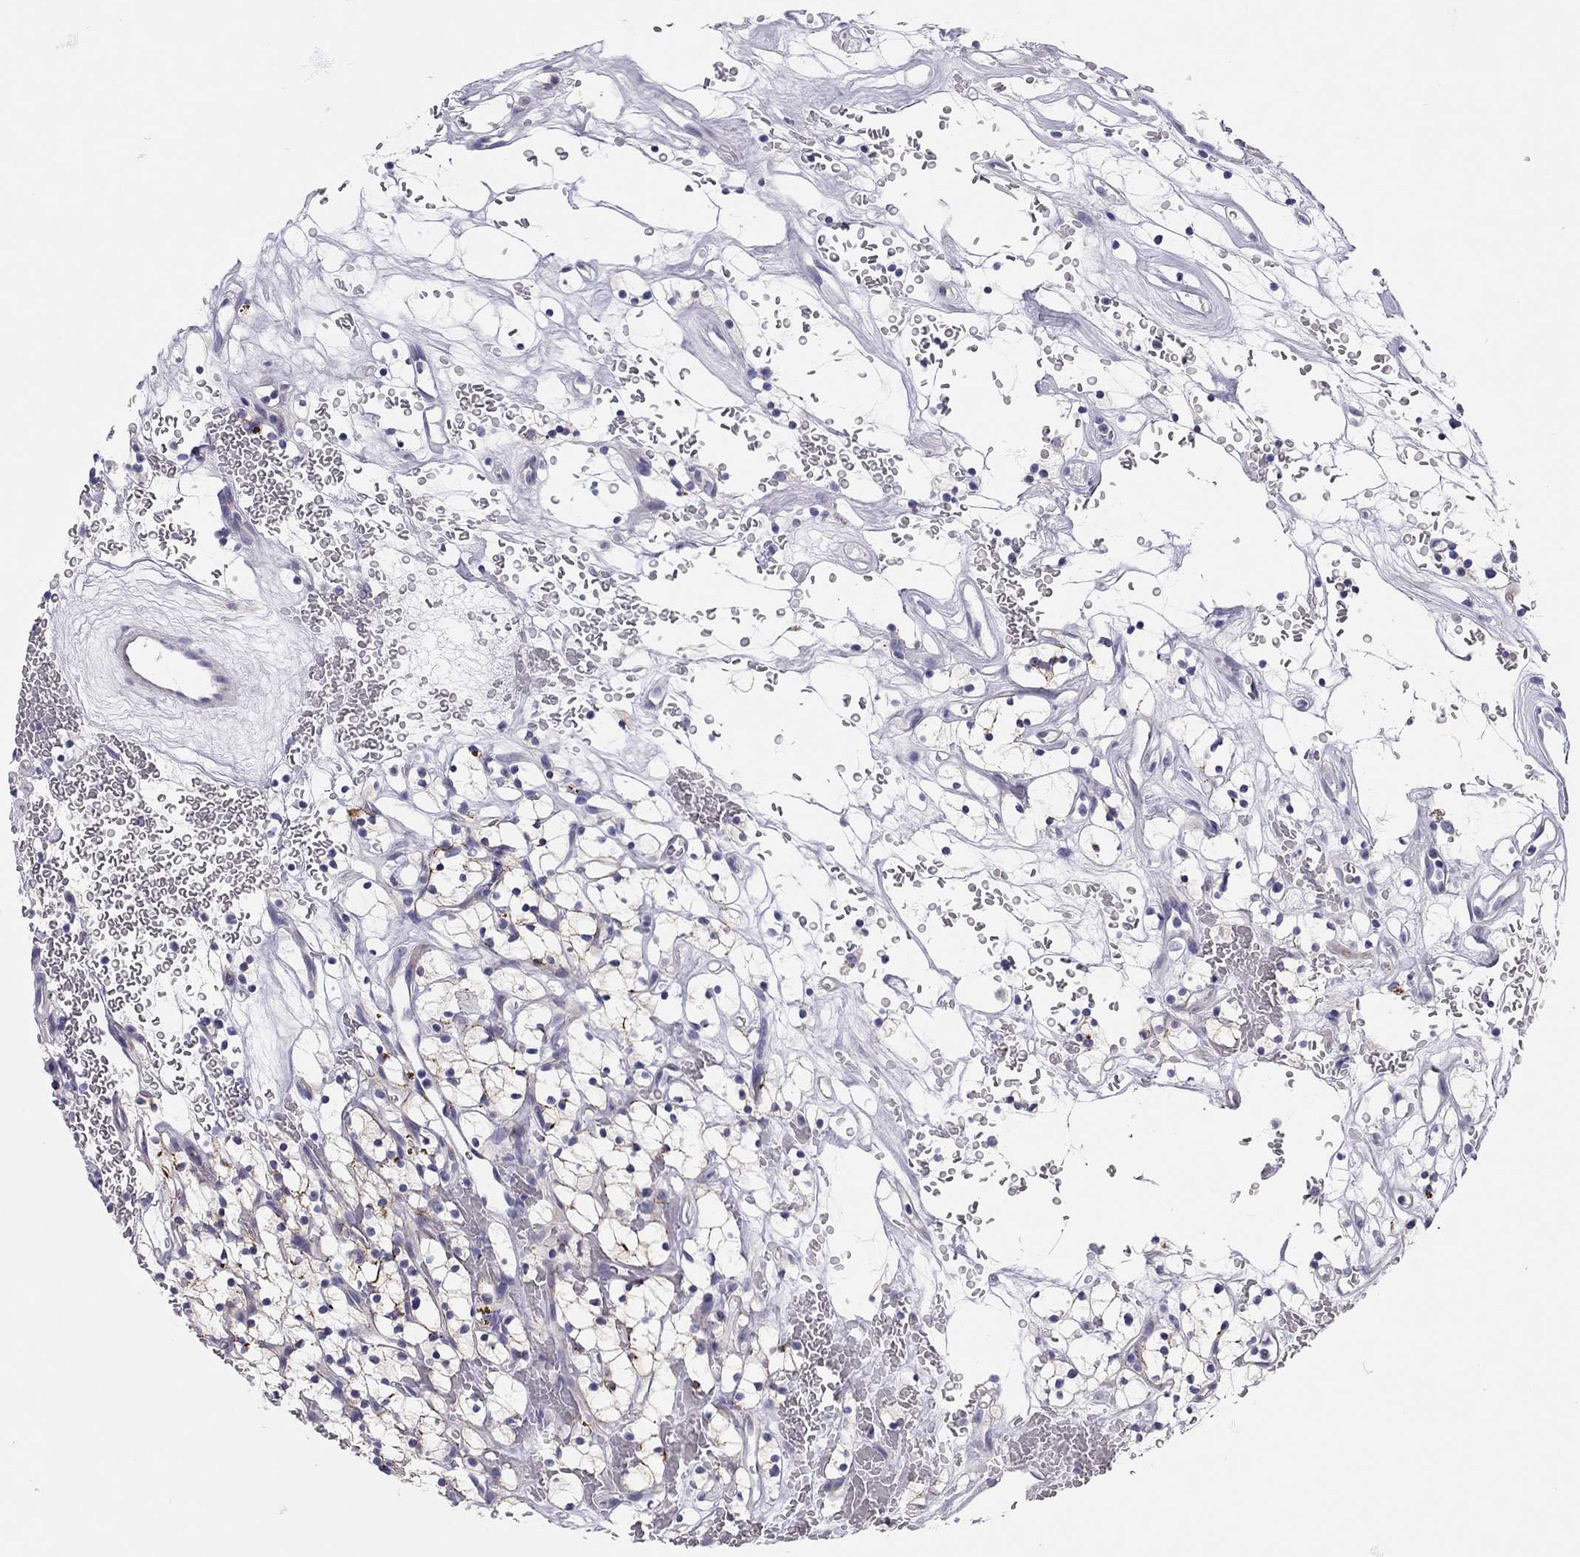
{"staining": {"intensity": "strong", "quantity": "<25%", "location": "cytoplasmic/membranous"}, "tissue": "renal cancer", "cell_type": "Tumor cells", "image_type": "cancer", "snomed": [{"axis": "morphology", "description": "Adenocarcinoma, NOS"}, {"axis": "topography", "description": "Kidney"}], "caption": "Strong cytoplasmic/membranous protein staining is present in approximately <25% of tumor cells in renal cancer.", "gene": "SCARB1", "patient": {"sex": "female", "age": 64}}